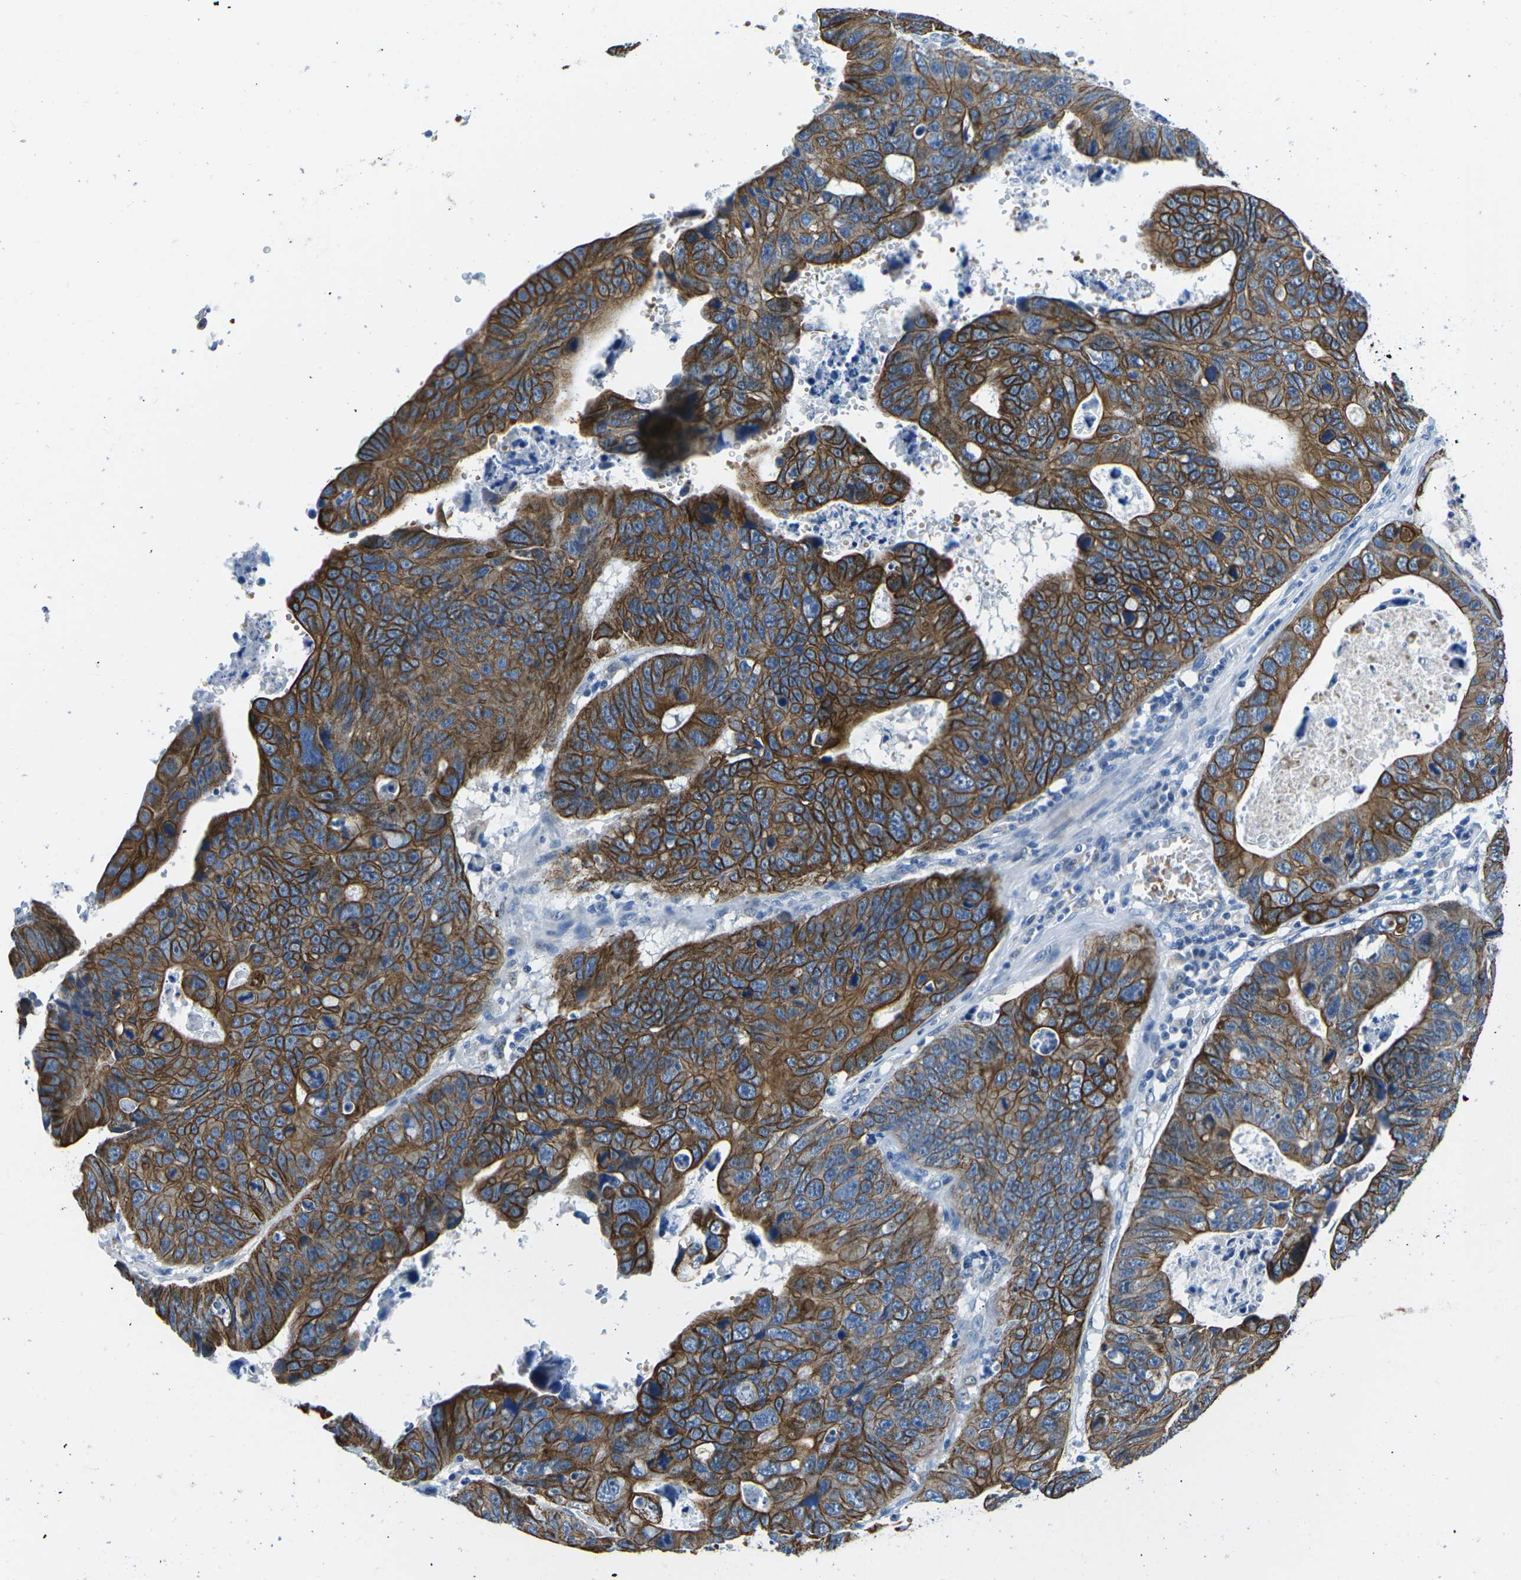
{"staining": {"intensity": "strong", "quantity": ">75%", "location": "cytoplasmic/membranous"}, "tissue": "stomach cancer", "cell_type": "Tumor cells", "image_type": "cancer", "snomed": [{"axis": "morphology", "description": "Adenocarcinoma, NOS"}, {"axis": "topography", "description": "Stomach"}], "caption": "Immunohistochemistry (DAB (3,3'-diaminobenzidine)) staining of human adenocarcinoma (stomach) demonstrates strong cytoplasmic/membranous protein positivity in approximately >75% of tumor cells.", "gene": "TM6SF1", "patient": {"sex": "male", "age": 59}}